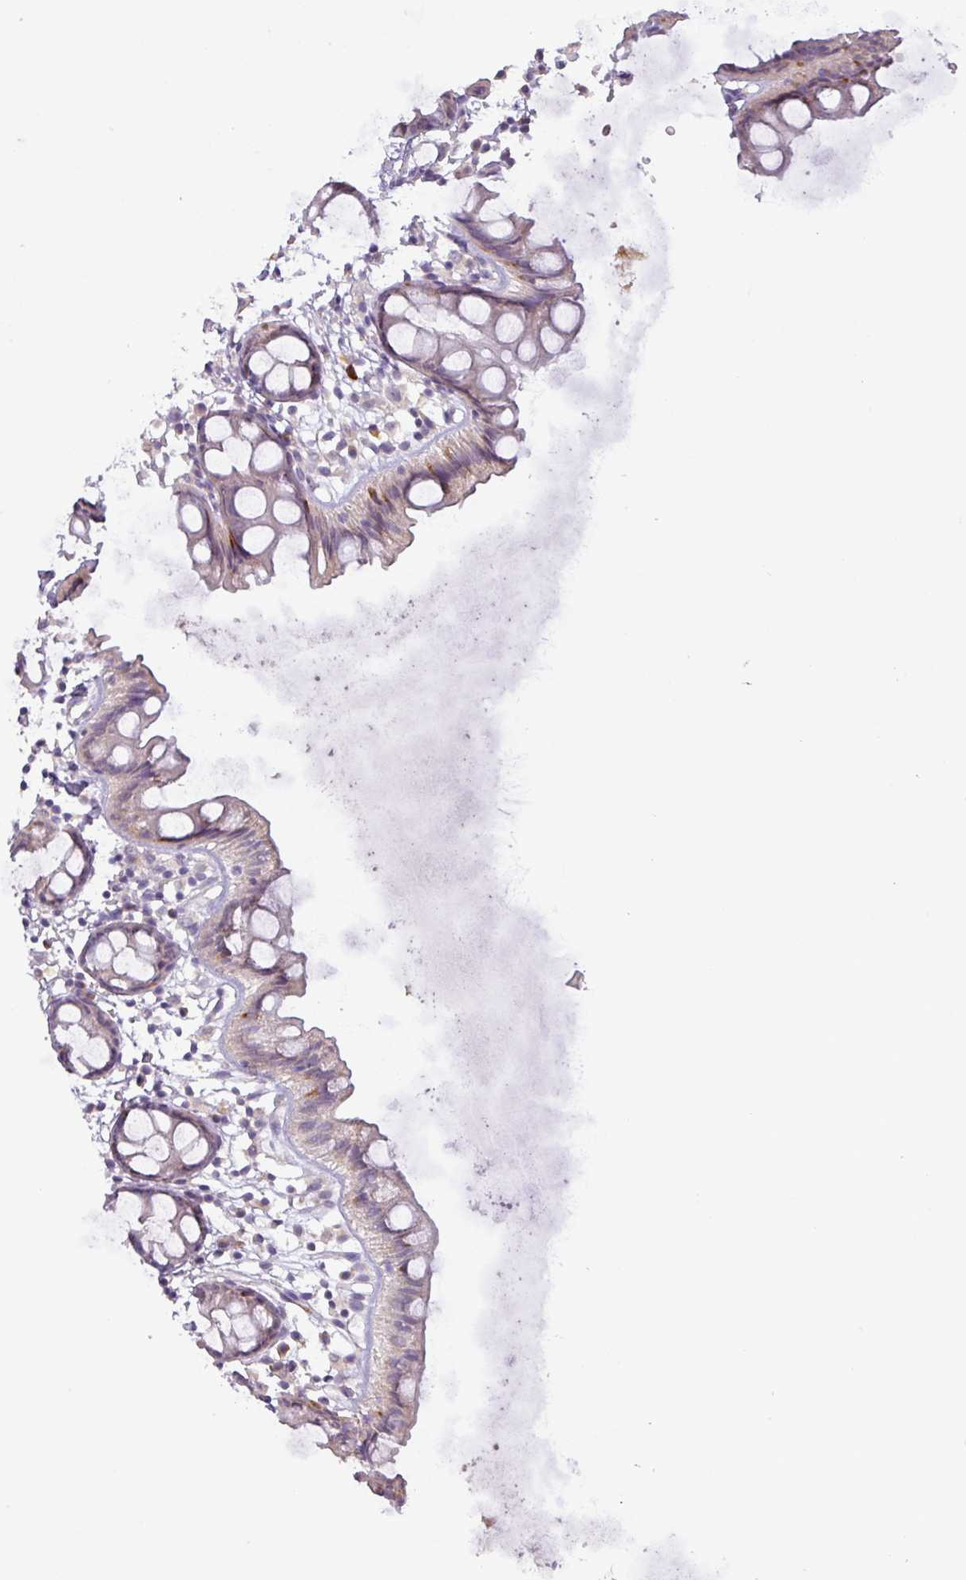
{"staining": {"intensity": "weak", "quantity": ">75%", "location": "cytoplasmic/membranous"}, "tissue": "rectum", "cell_type": "Glandular cells", "image_type": "normal", "snomed": [{"axis": "morphology", "description": "Normal tissue, NOS"}, {"axis": "topography", "description": "Rectum"}], "caption": "Benign rectum was stained to show a protein in brown. There is low levels of weak cytoplasmic/membranous positivity in approximately >75% of glandular cells.", "gene": "DRD5", "patient": {"sex": "female", "age": 65}}